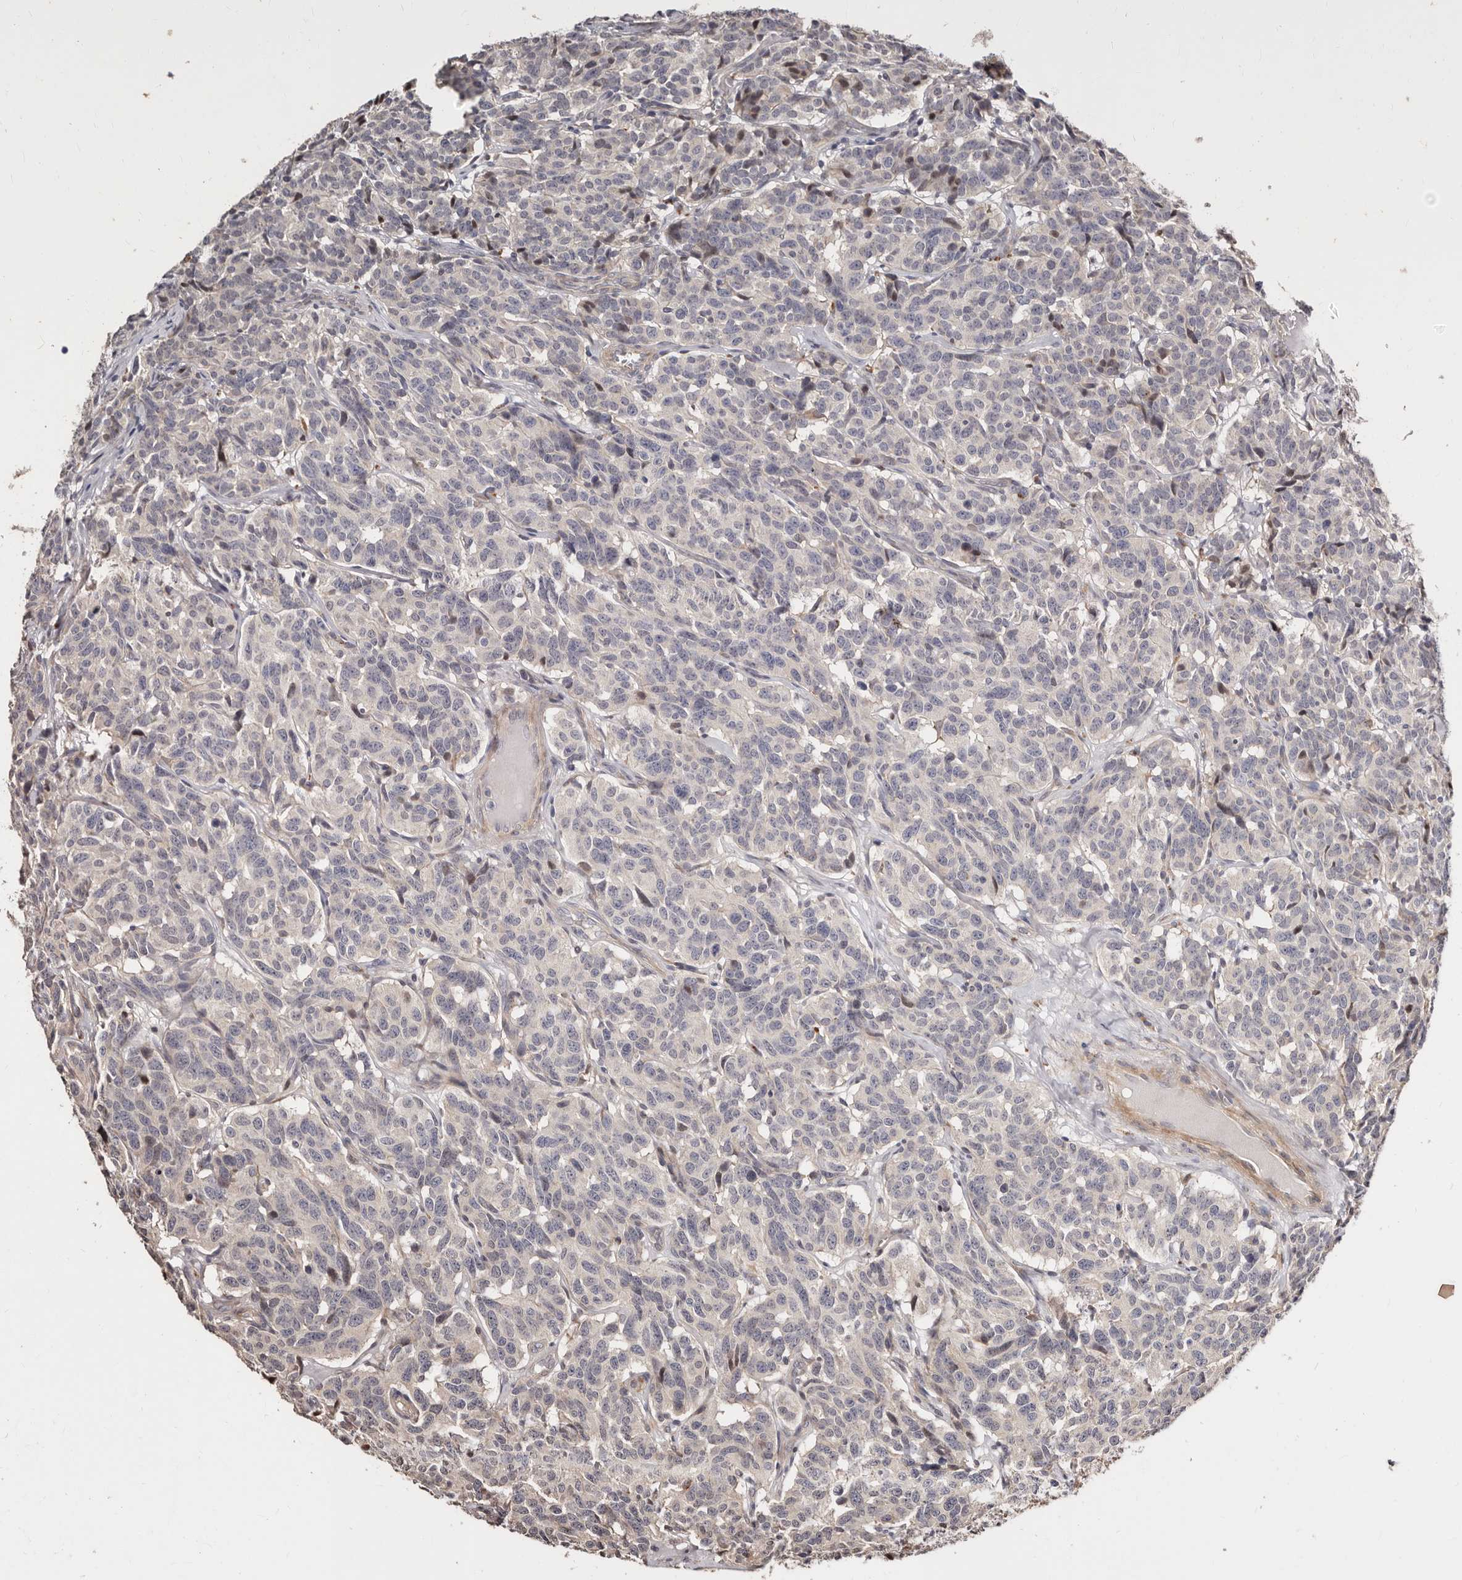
{"staining": {"intensity": "weak", "quantity": "25%-75%", "location": "cytoplasmic/membranous"}, "tissue": "carcinoid", "cell_type": "Tumor cells", "image_type": "cancer", "snomed": [{"axis": "morphology", "description": "Carcinoid, malignant, NOS"}, {"axis": "topography", "description": "Lung"}], "caption": "A photomicrograph showing weak cytoplasmic/membranous positivity in about 25%-75% of tumor cells in carcinoid (malignant), as visualized by brown immunohistochemical staining.", "gene": "APOL6", "patient": {"sex": "female", "age": 46}}